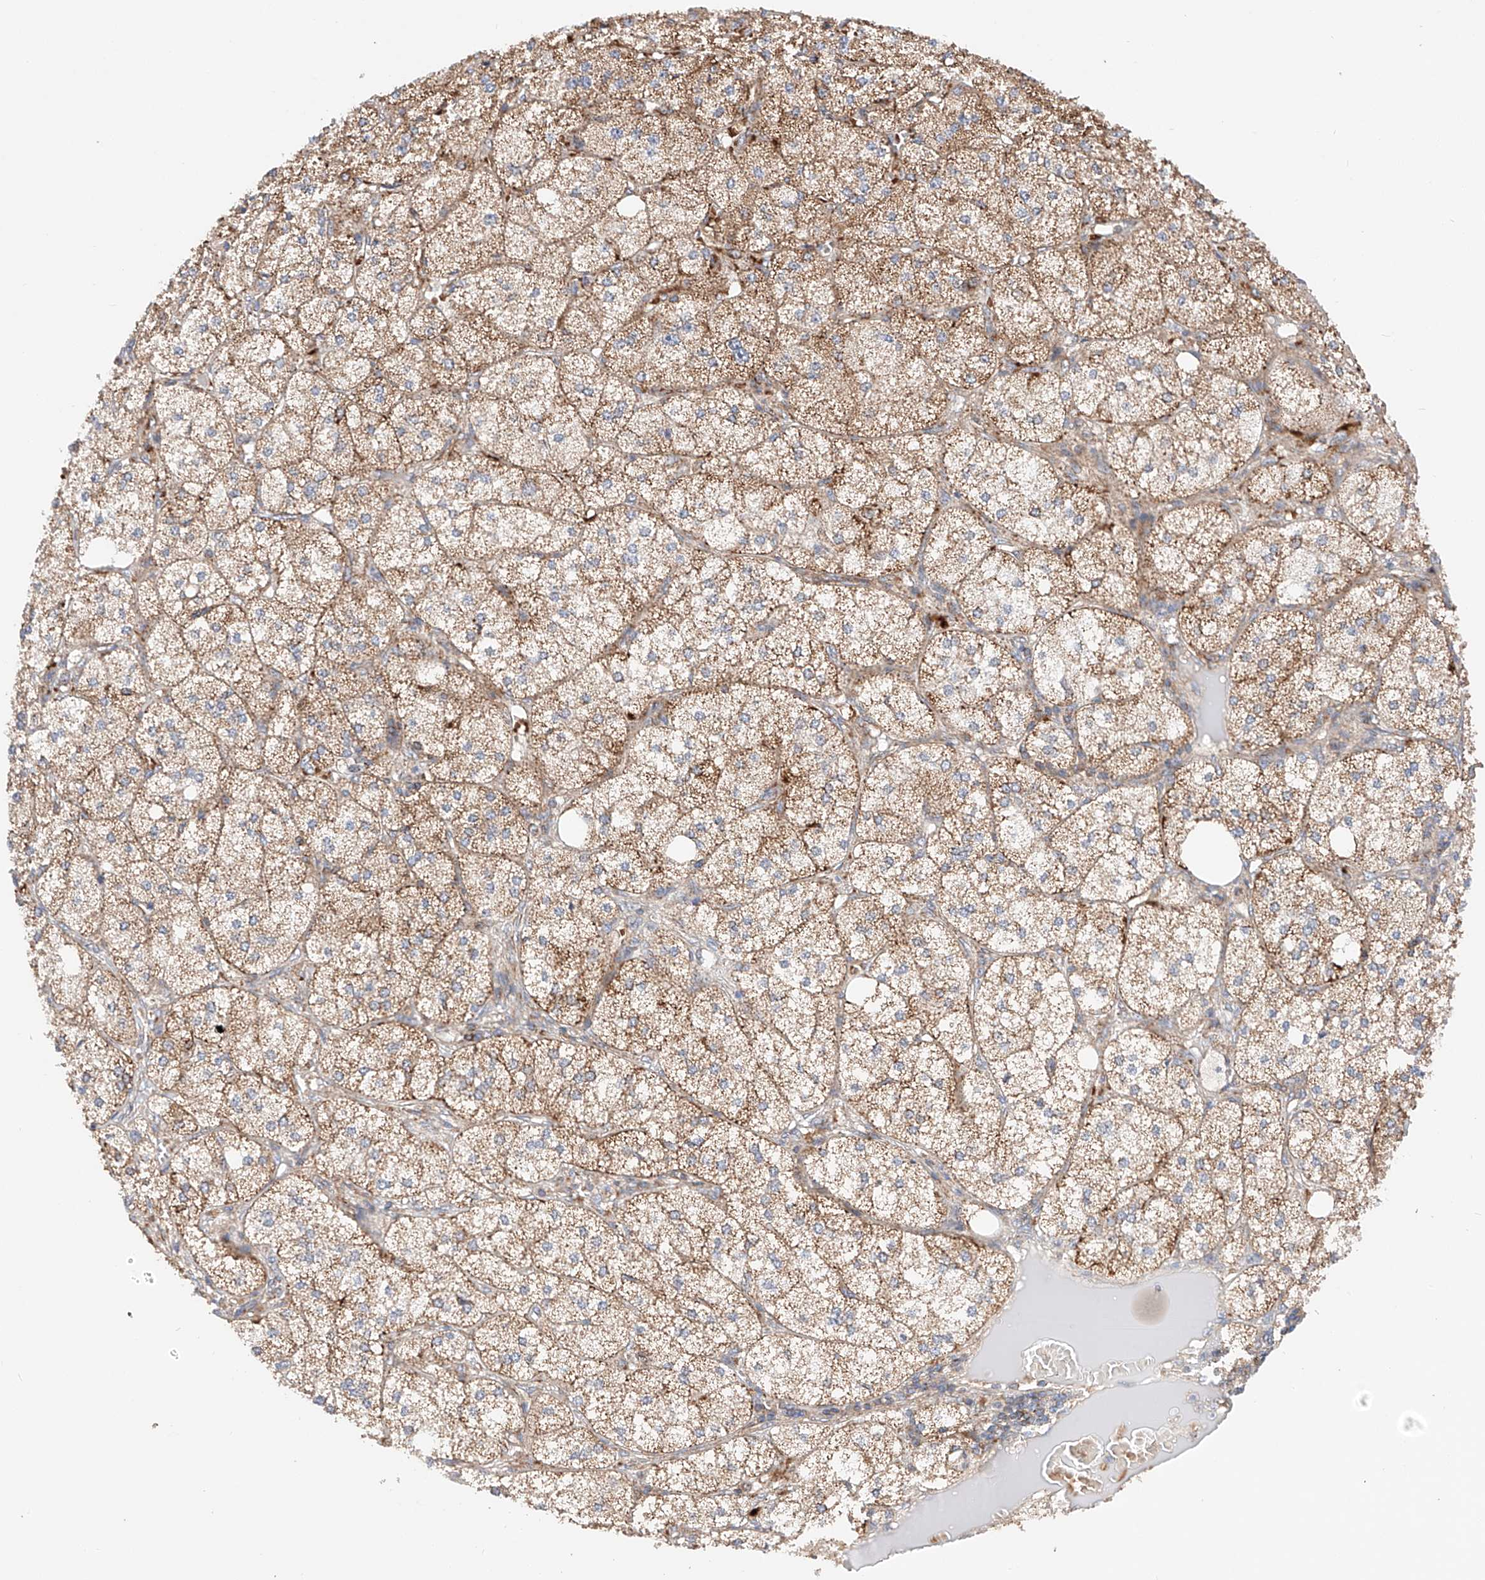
{"staining": {"intensity": "strong", "quantity": "25%-75%", "location": "cytoplasmic/membranous"}, "tissue": "adrenal gland", "cell_type": "Glandular cells", "image_type": "normal", "snomed": [{"axis": "morphology", "description": "Normal tissue, NOS"}, {"axis": "topography", "description": "Adrenal gland"}], "caption": "Adrenal gland stained for a protein displays strong cytoplasmic/membranous positivity in glandular cells. (DAB (3,3'-diaminobenzidine) IHC with brightfield microscopy, high magnification).", "gene": "NR1D1", "patient": {"sex": "female", "age": 61}}